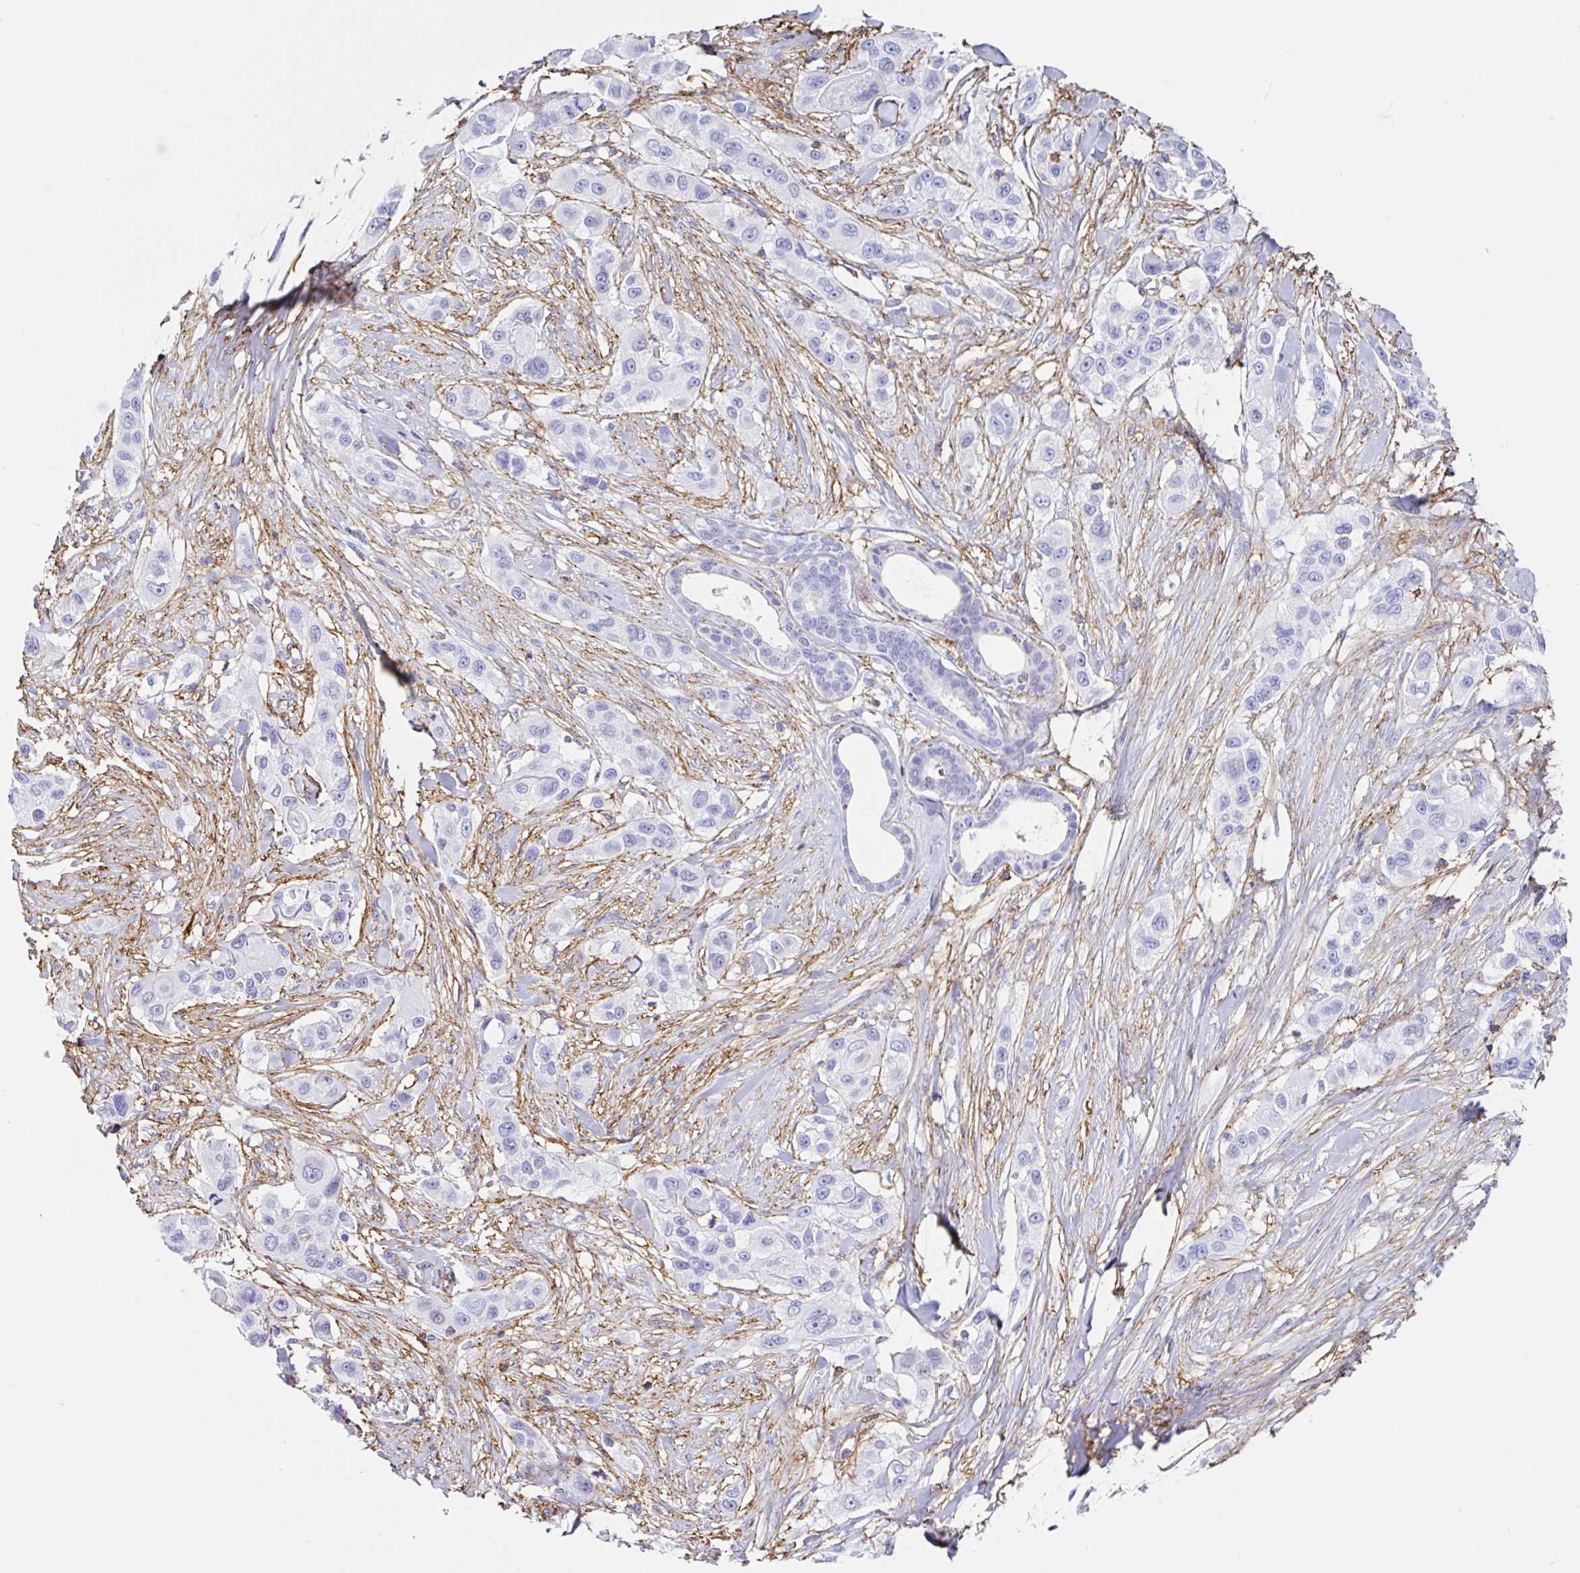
{"staining": {"intensity": "negative", "quantity": "none", "location": "none"}, "tissue": "skin cancer", "cell_type": "Tumor cells", "image_type": "cancer", "snomed": [{"axis": "morphology", "description": "Squamous cell carcinoma, NOS"}, {"axis": "topography", "description": "Skin"}], "caption": "The immunohistochemistry photomicrograph has no significant positivity in tumor cells of skin cancer (squamous cell carcinoma) tissue.", "gene": "MTTP", "patient": {"sex": "male", "age": 63}}